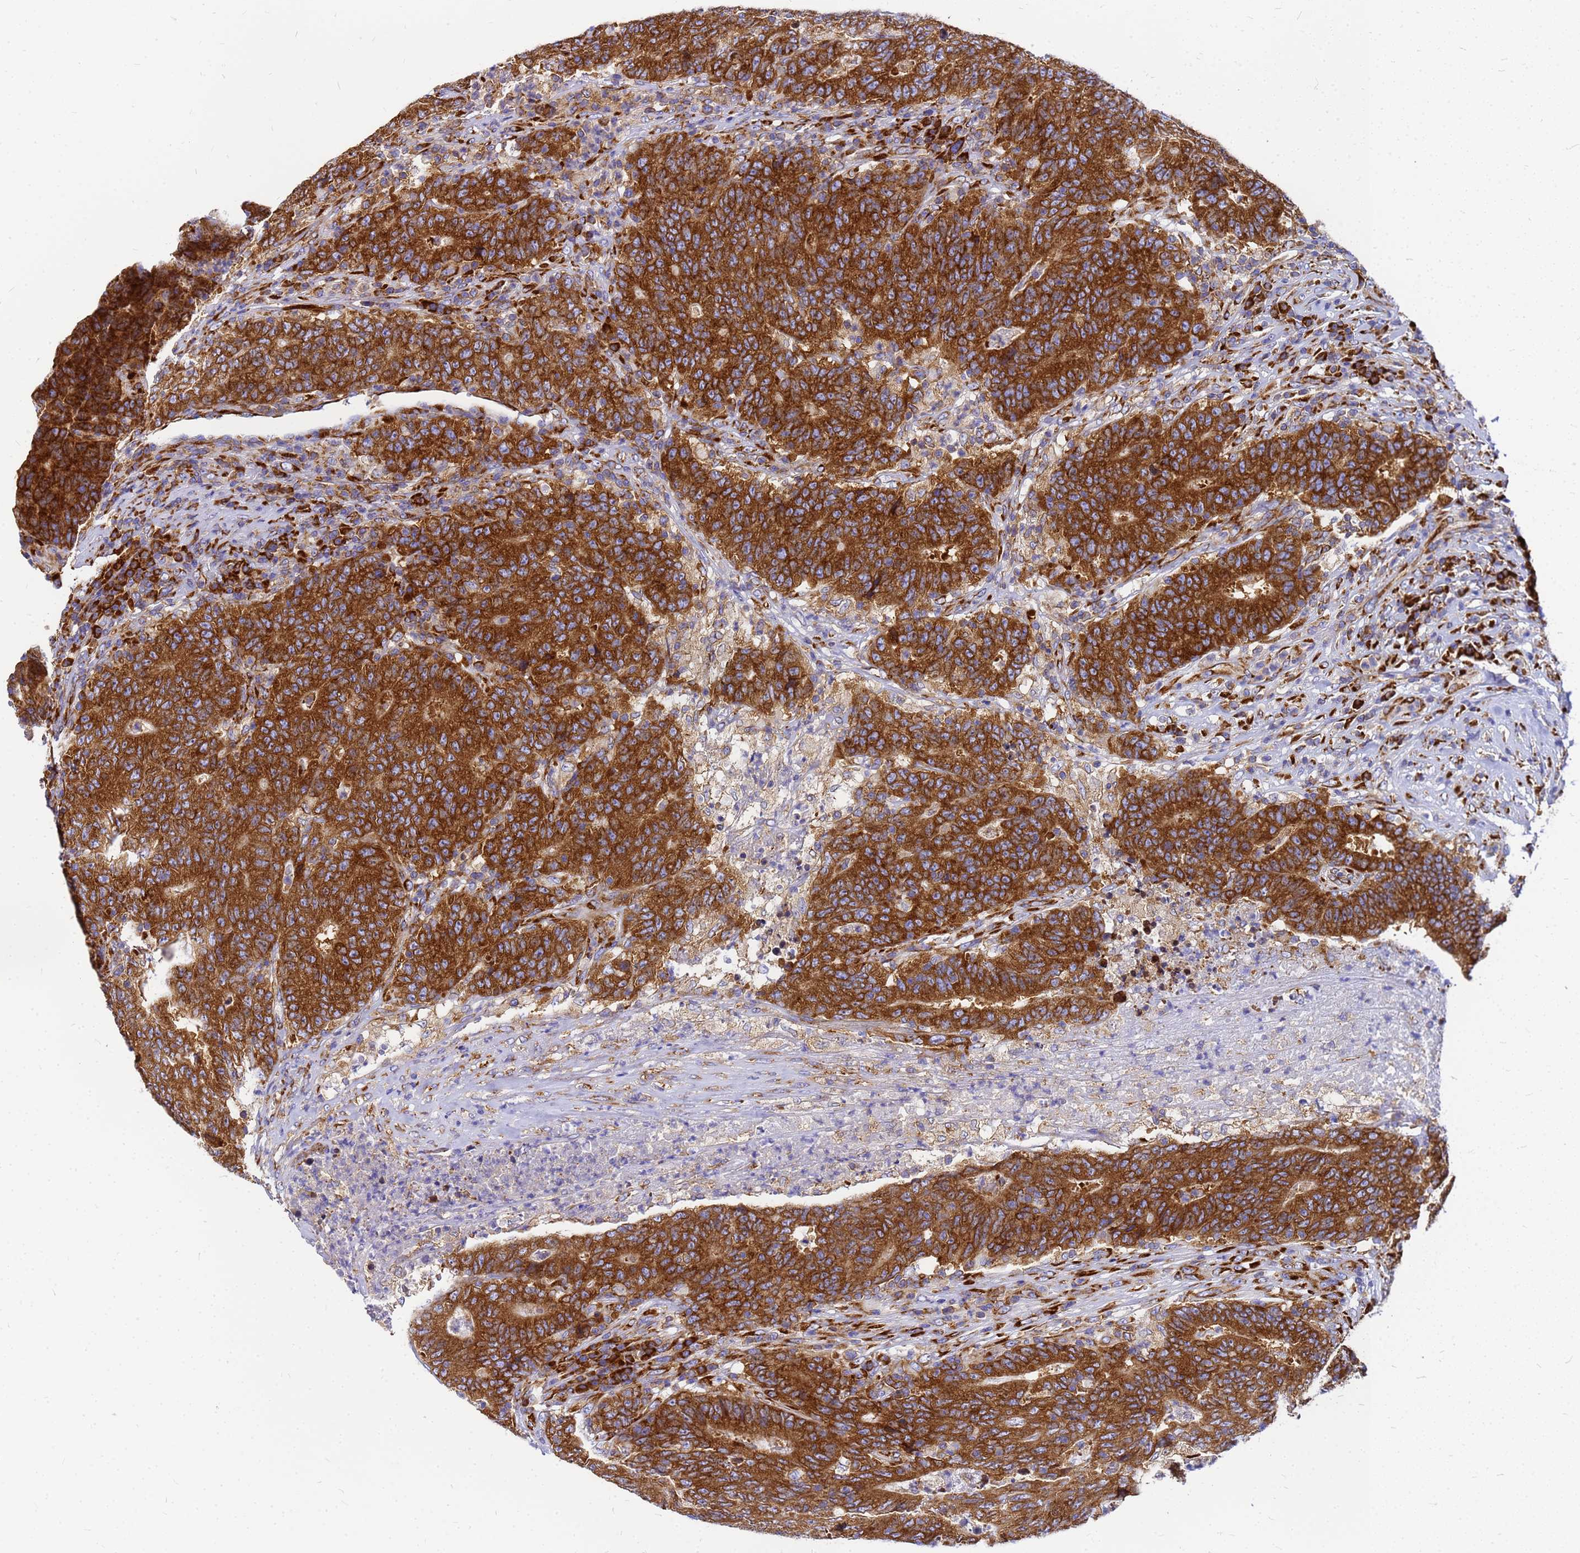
{"staining": {"intensity": "strong", "quantity": ">75%", "location": "cytoplasmic/membranous"}, "tissue": "colorectal cancer", "cell_type": "Tumor cells", "image_type": "cancer", "snomed": [{"axis": "morphology", "description": "Adenocarcinoma, NOS"}, {"axis": "topography", "description": "Colon"}], "caption": "Protein staining displays strong cytoplasmic/membranous staining in about >75% of tumor cells in colorectal cancer (adenocarcinoma).", "gene": "EEF1D", "patient": {"sex": "female", "age": 75}}